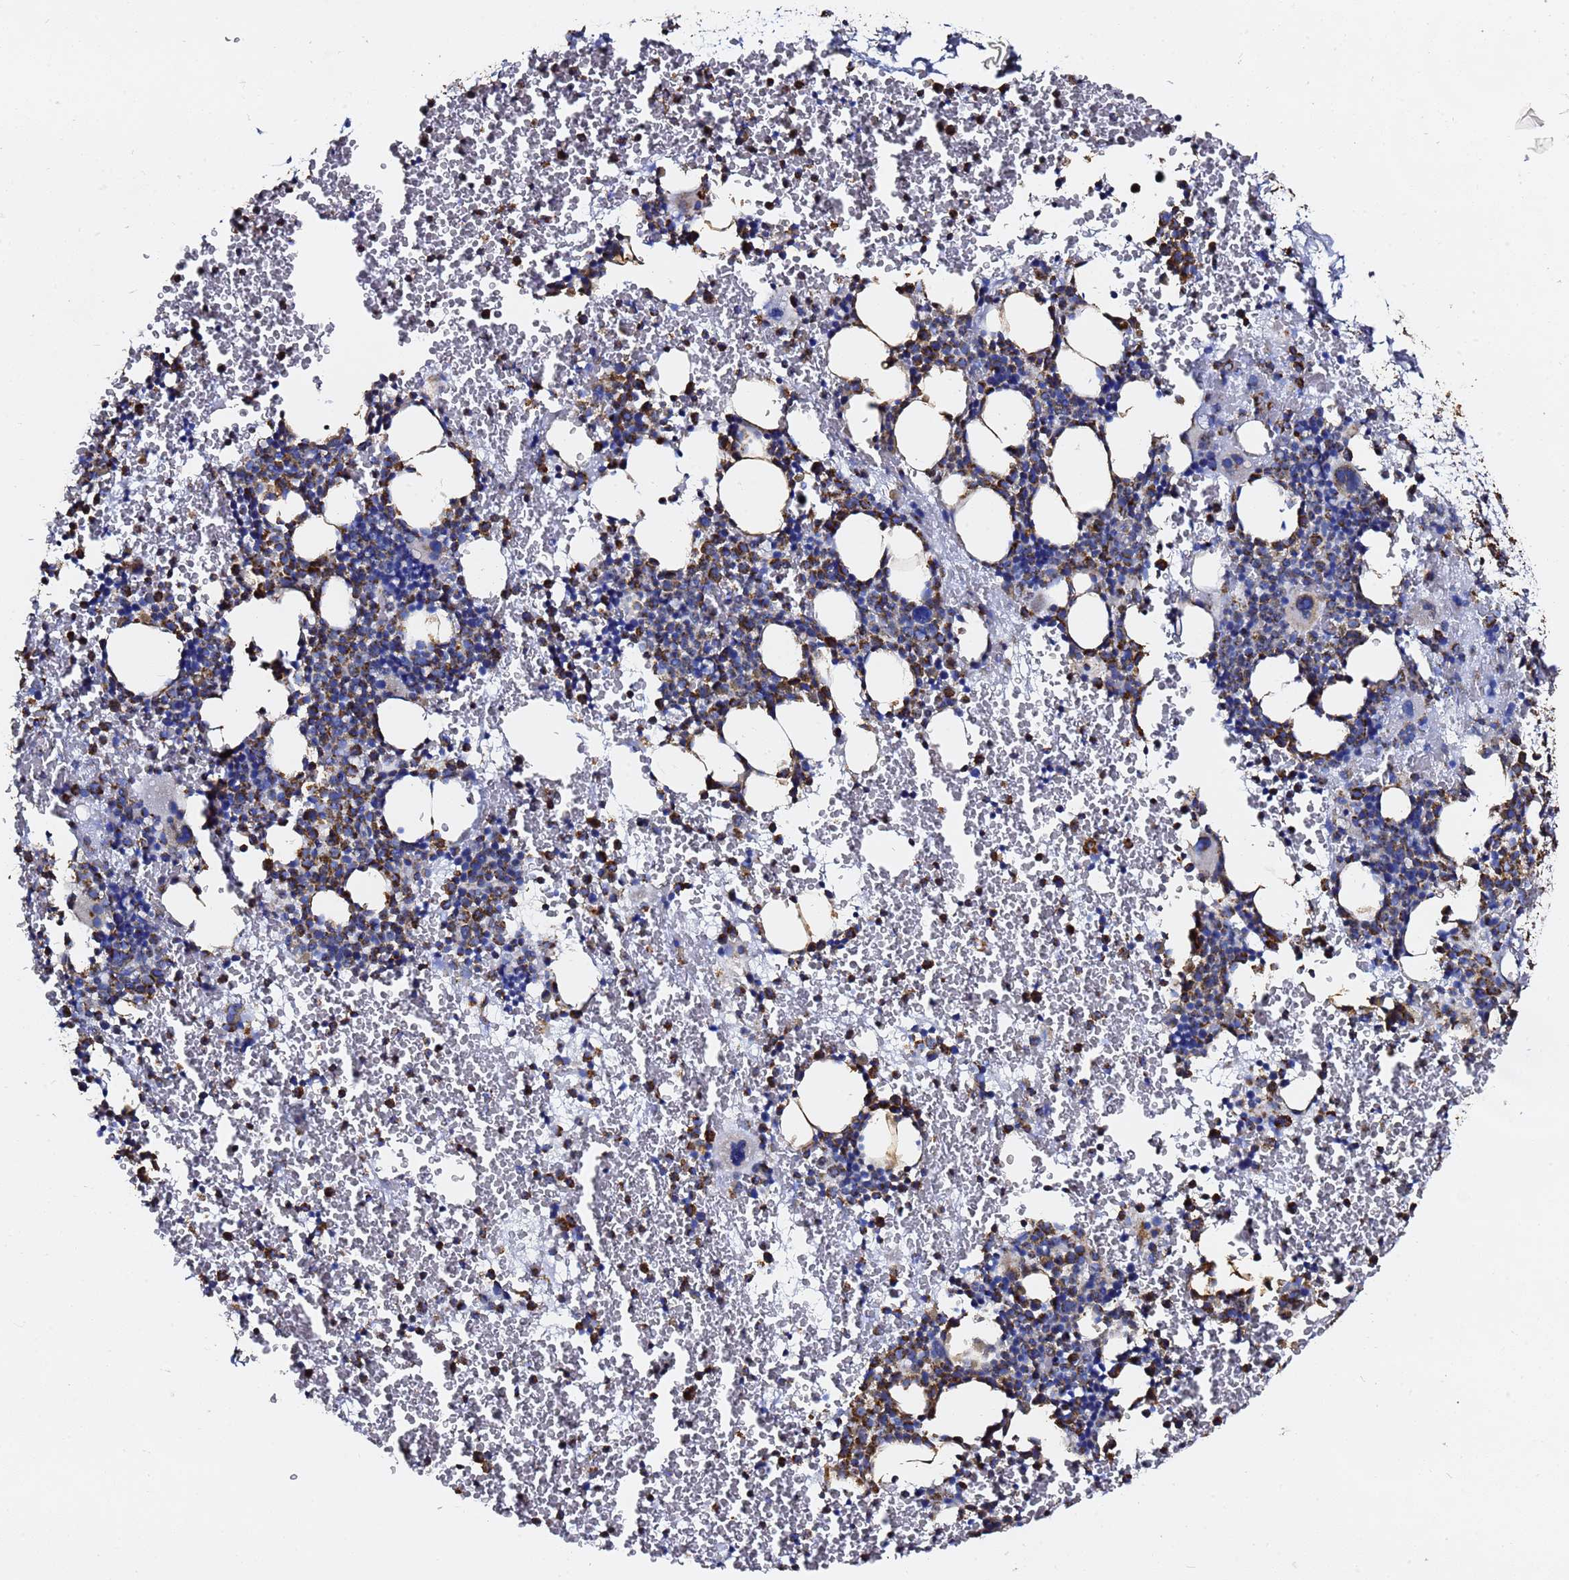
{"staining": {"intensity": "strong", "quantity": "25%-75%", "location": "cytoplasmic/membranous"}, "tissue": "bone marrow", "cell_type": "Hematopoietic cells", "image_type": "normal", "snomed": [{"axis": "morphology", "description": "Normal tissue, NOS"}, {"axis": "topography", "description": "Bone marrow"}], "caption": "Immunohistochemical staining of normal human bone marrow shows strong cytoplasmic/membranous protein expression in about 25%-75% of hematopoietic cells.", "gene": "PHB2", "patient": {"sex": "male", "age": 11}}